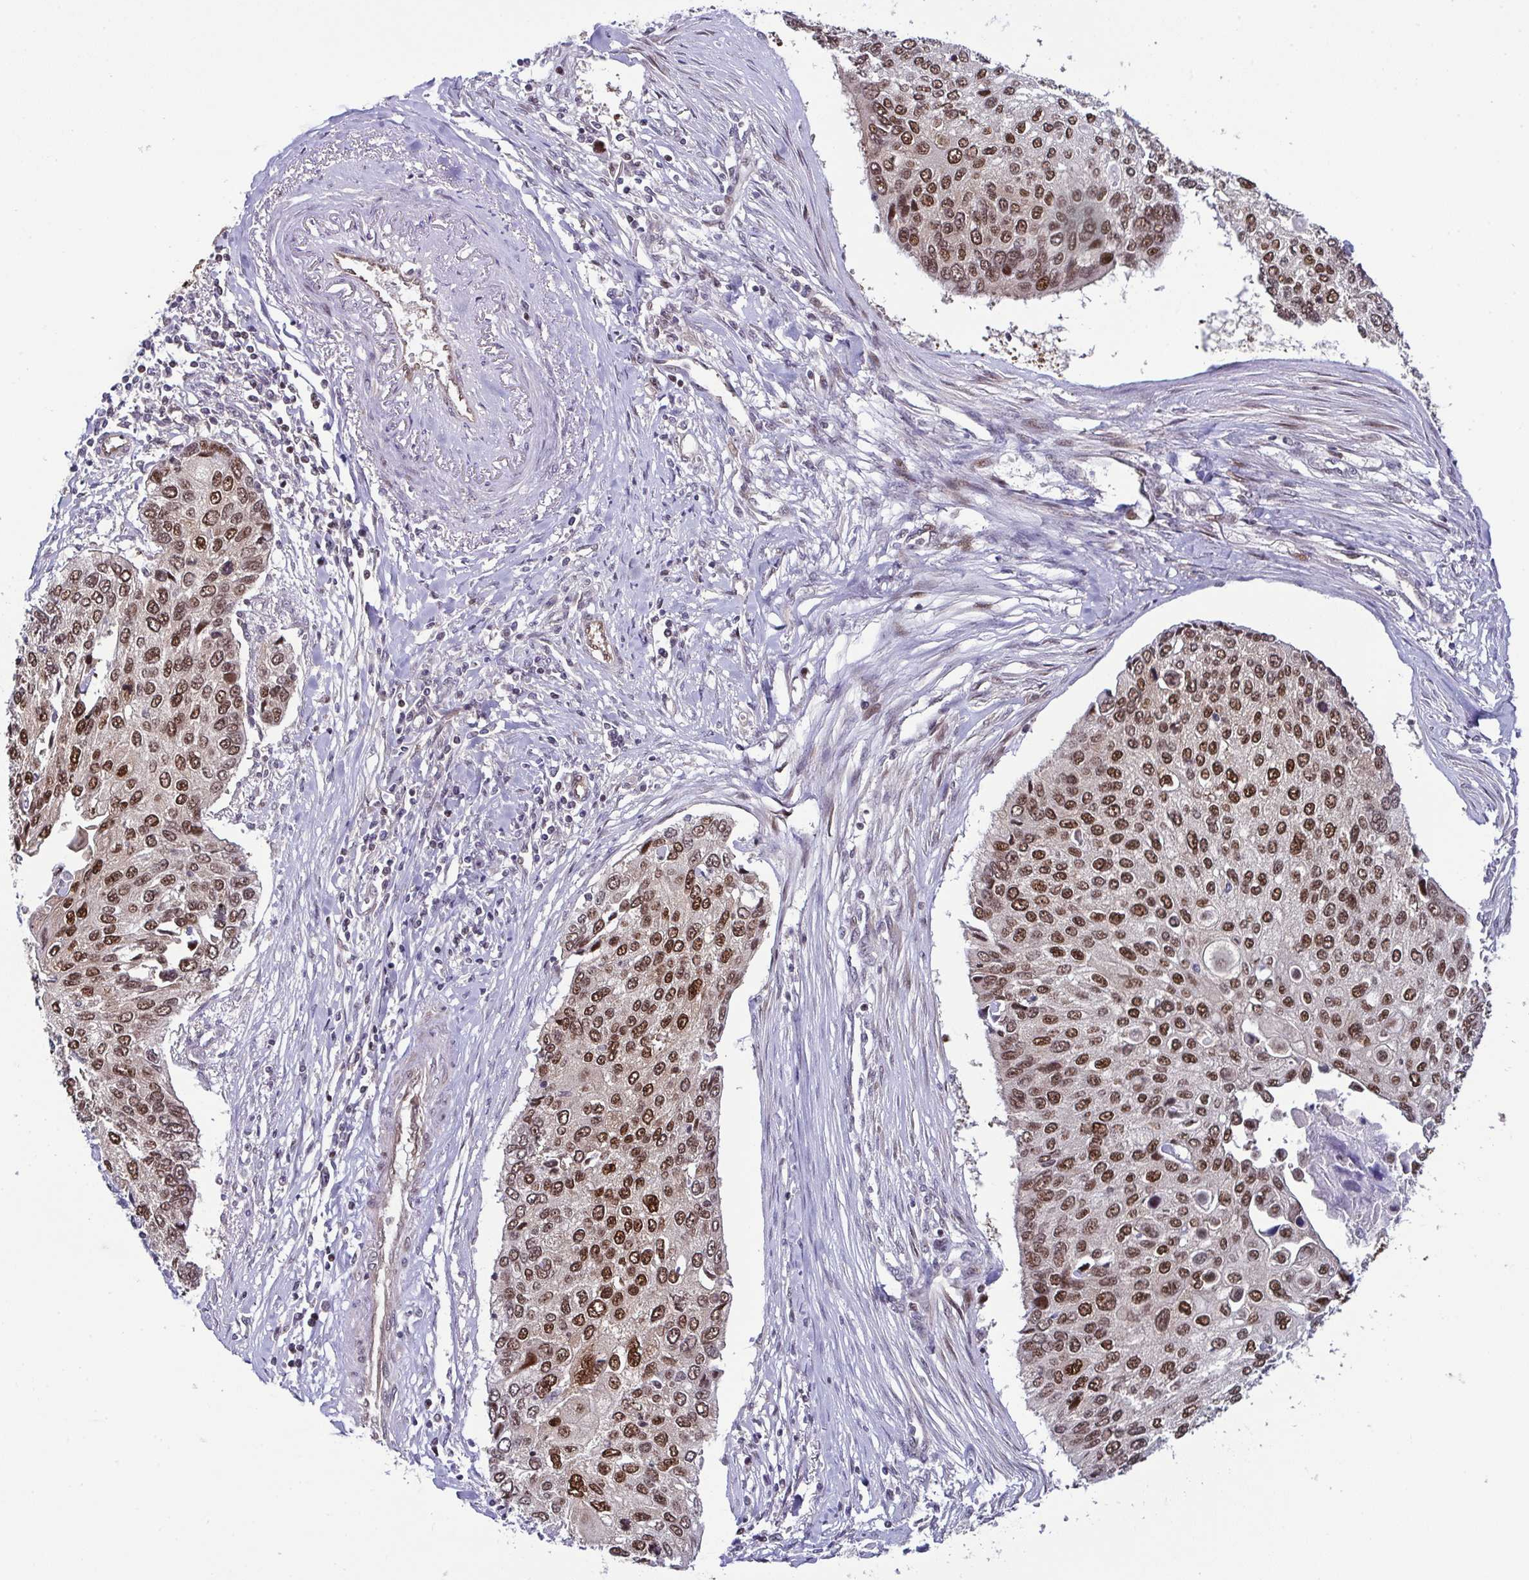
{"staining": {"intensity": "moderate", "quantity": ">75%", "location": "nuclear"}, "tissue": "lung cancer", "cell_type": "Tumor cells", "image_type": "cancer", "snomed": [{"axis": "morphology", "description": "Squamous cell carcinoma, NOS"}, {"axis": "morphology", "description": "Squamous cell carcinoma, metastatic, NOS"}, {"axis": "topography", "description": "Lung"}], "caption": "Protein expression analysis of lung cancer reveals moderate nuclear staining in about >75% of tumor cells.", "gene": "DNAJB1", "patient": {"sex": "male", "age": 63}}